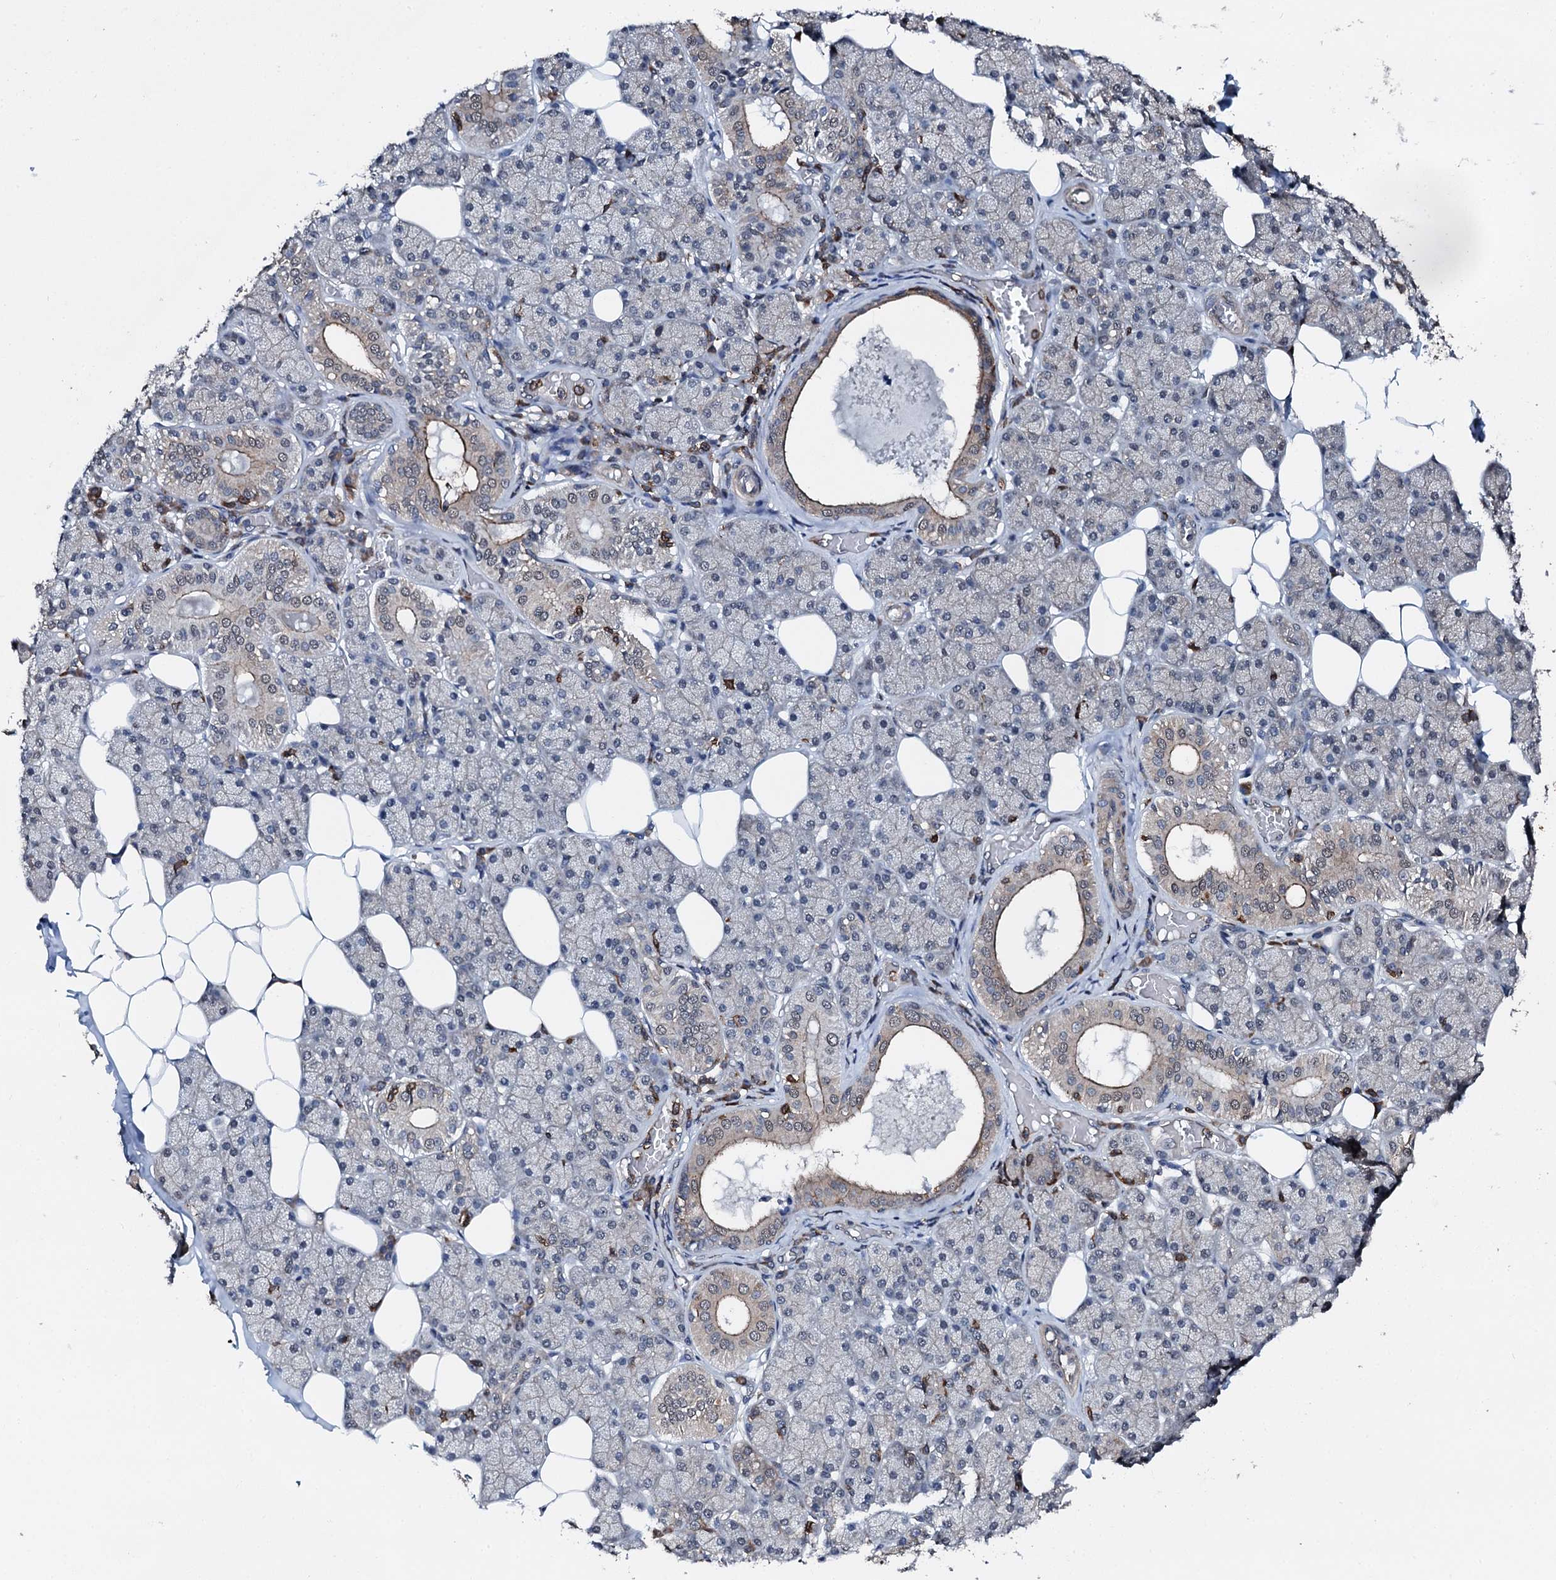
{"staining": {"intensity": "weak", "quantity": "<25%", "location": "cytoplasmic/membranous"}, "tissue": "salivary gland", "cell_type": "Glandular cells", "image_type": "normal", "snomed": [{"axis": "morphology", "description": "Normal tissue, NOS"}, {"axis": "topography", "description": "Salivary gland"}], "caption": "Human salivary gland stained for a protein using immunohistochemistry (IHC) reveals no positivity in glandular cells.", "gene": "EDC4", "patient": {"sex": "female", "age": 33}}